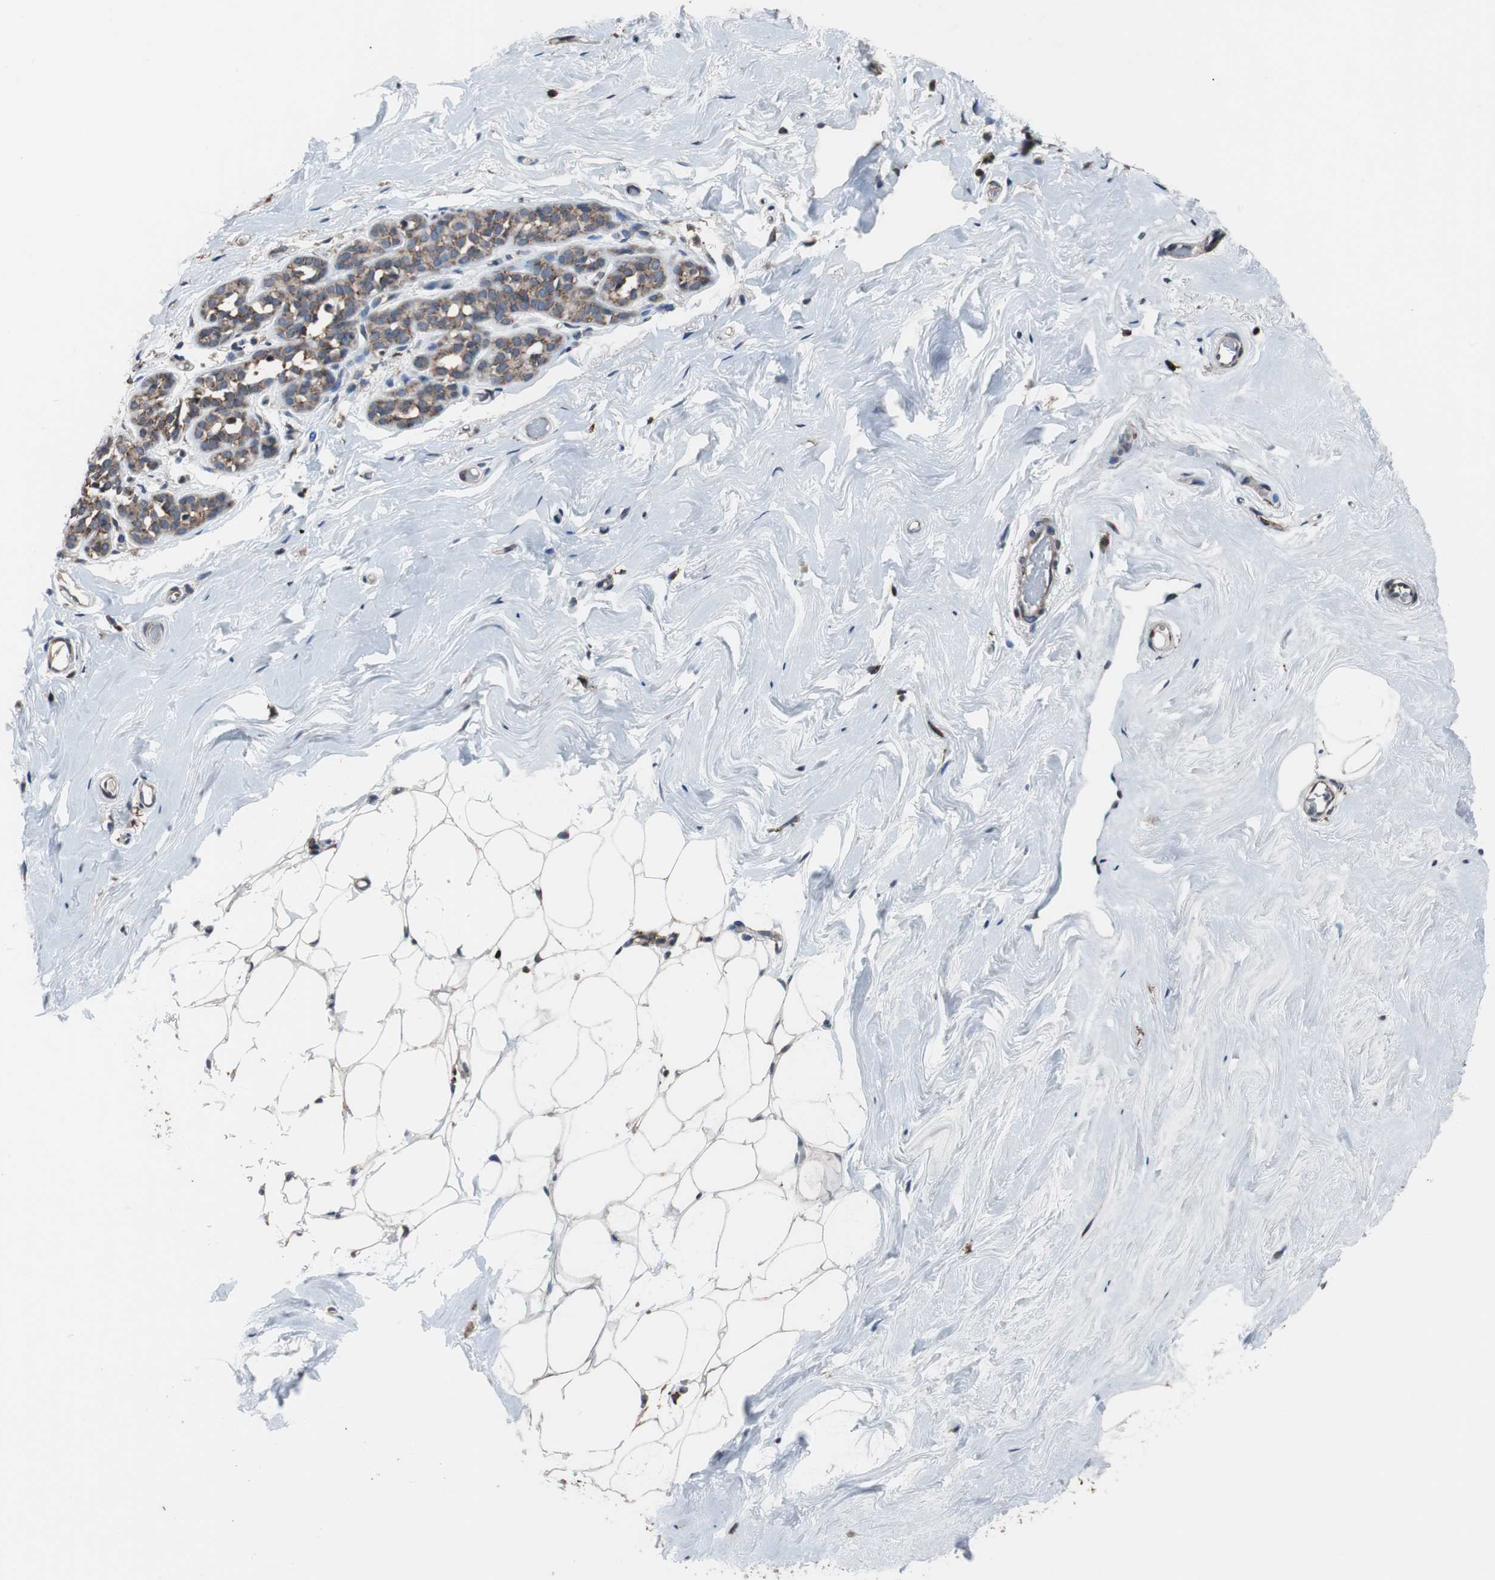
{"staining": {"intensity": "weak", "quantity": "25%-75%", "location": "cytoplasmic/membranous"}, "tissue": "breast", "cell_type": "Adipocytes", "image_type": "normal", "snomed": [{"axis": "morphology", "description": "Normal tissue, NOS"}, {"axis": "topography", "description": "Breast"}], "caption": "This photomicrograph displays immunohistochemistry (IHC) staining of unremarkable breast, with low weak cytoplasmic/membranous positivity in approximately 25%-75% of adipocytes.", "gene": "USP10", "patient": {"sex": "female", "age": 75}}